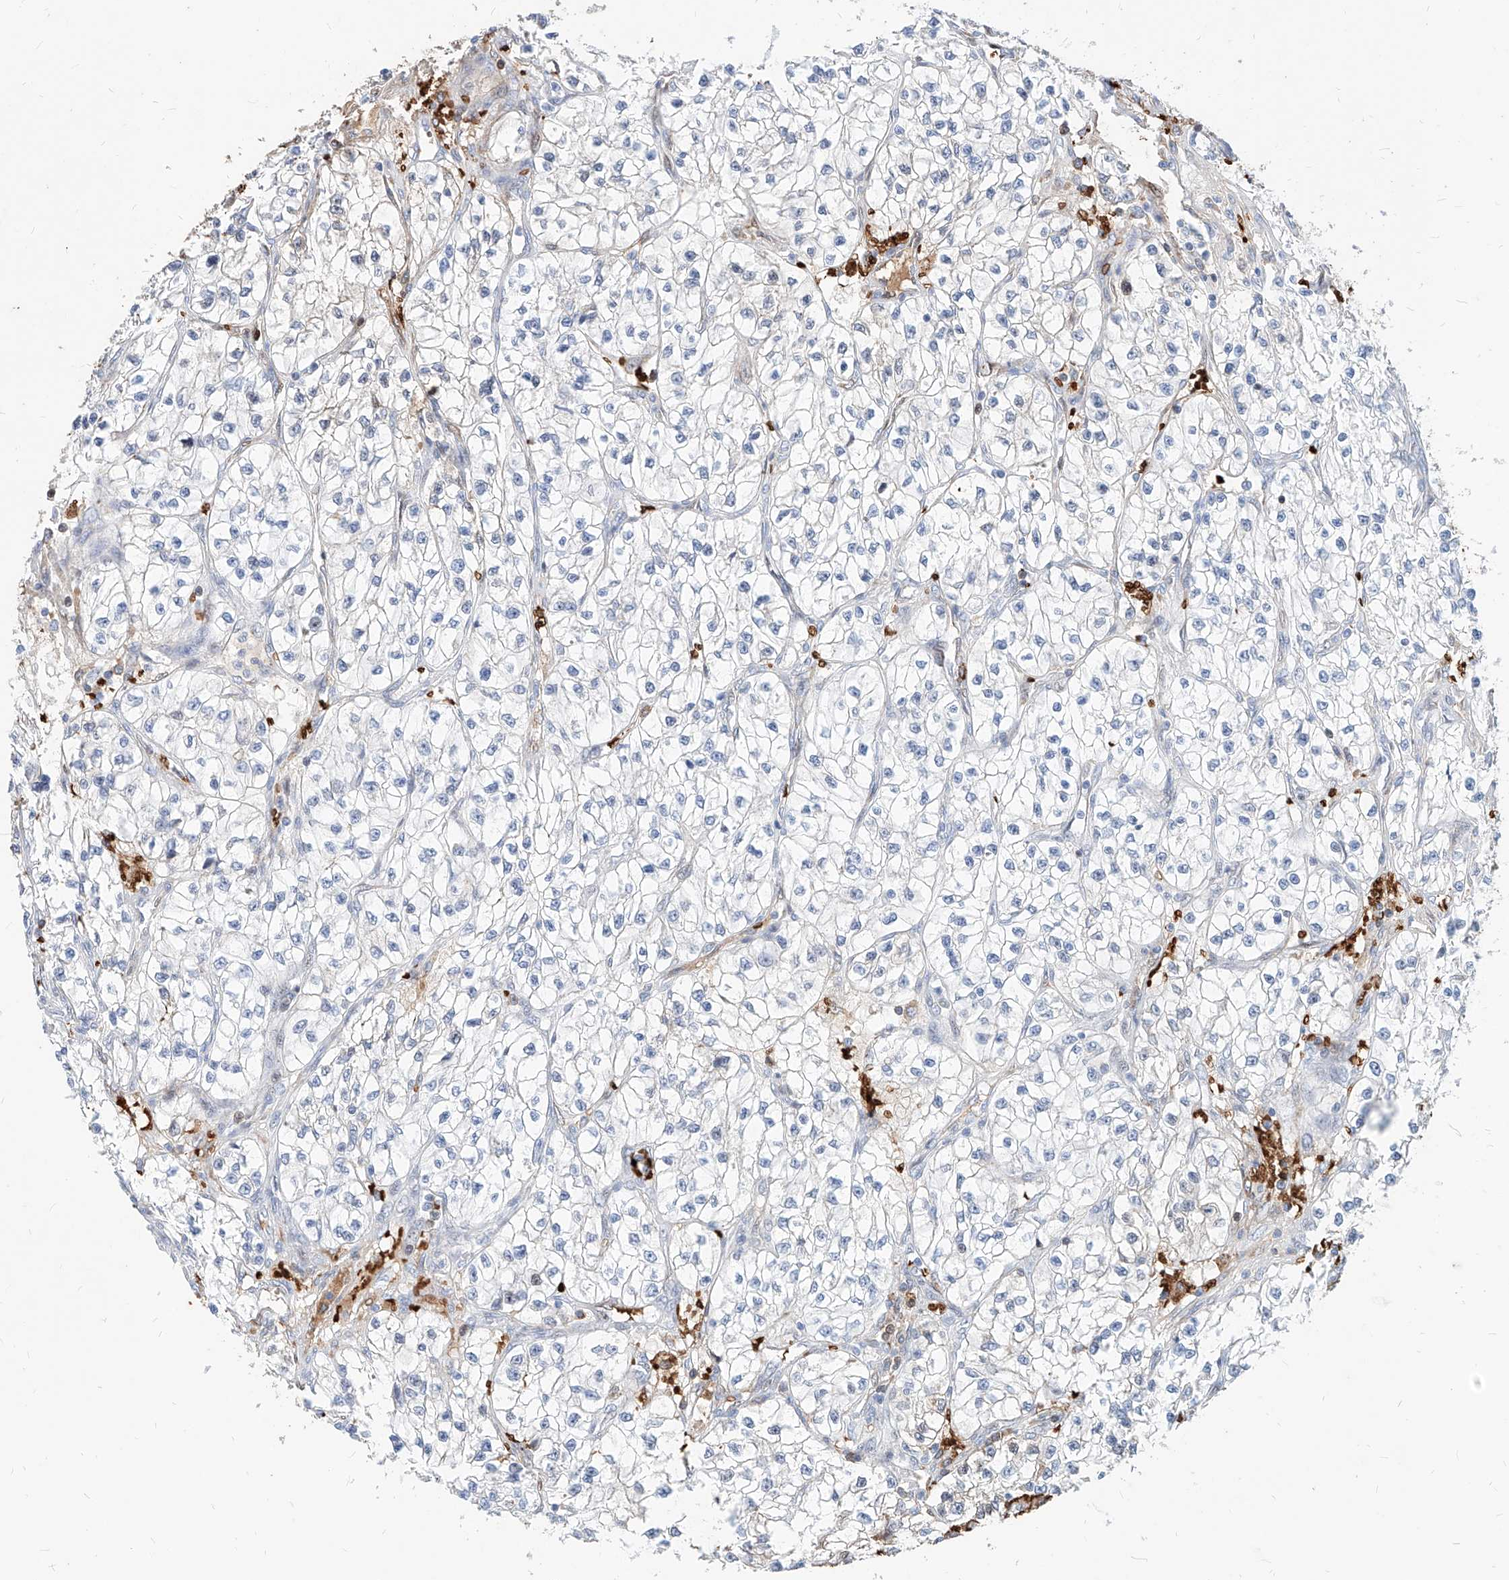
{"staining": {"intensity": "negative", "quantity": "none", "location": "none"}, "tissue": "renal cancer", "cell_type": "Tumor cells", "image_type": "cancer", "snomed": [{"axis": "morphology", "description": "Adenocarcinoma, NOS"}, {"axis": "topography", "description": "Kidney"}], "caption": "The histopathology image displays no significant expression in tumor cells of renal adenocarcinoma. (DAB (3,3'-diaminobenzidine) immunohistochemistry visualized using brightfield microscopy, high magnification).", "gene": "ZFP42", "patient": {"sex": "female", "age": 57}}